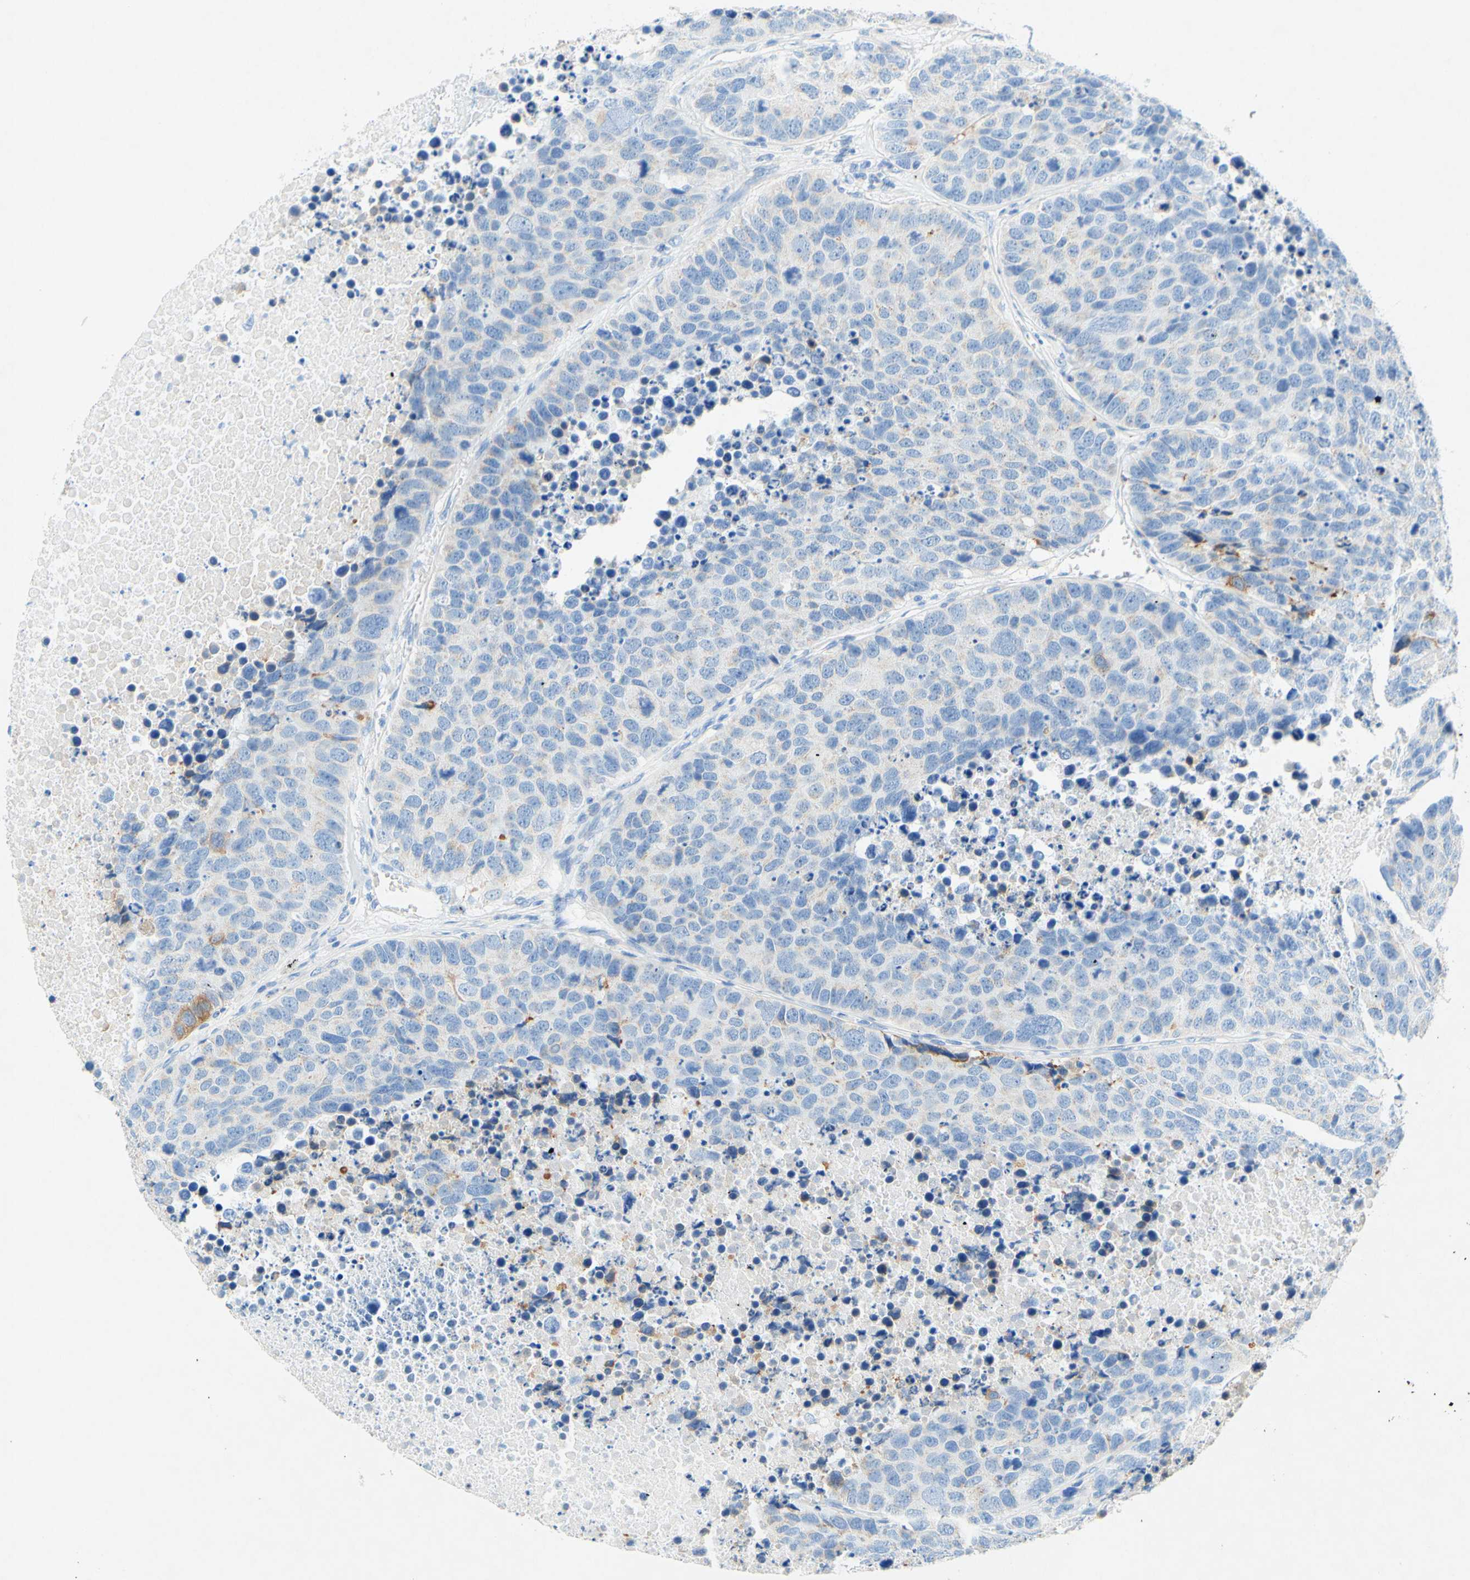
{"staining": {"intensity": "negative", "quantity": "none", "location": "none"}, "tissue": "carcinoid", "cell_type": "Tumor cells", "image_type": "cancer", "snomed": [{"axis": "morphology", "description": "Carcinoid, malignant, NOS"}, {"axis": "topography", "description": "Lung"}], "caption": "An immunohistochemistry (IHC) image of malignant carcinoid is shown. There is no staining in tumor cells of malignant carcinoid.", "gene": "SLC46A1", "patient": {"sex": "male", "age": 60}}